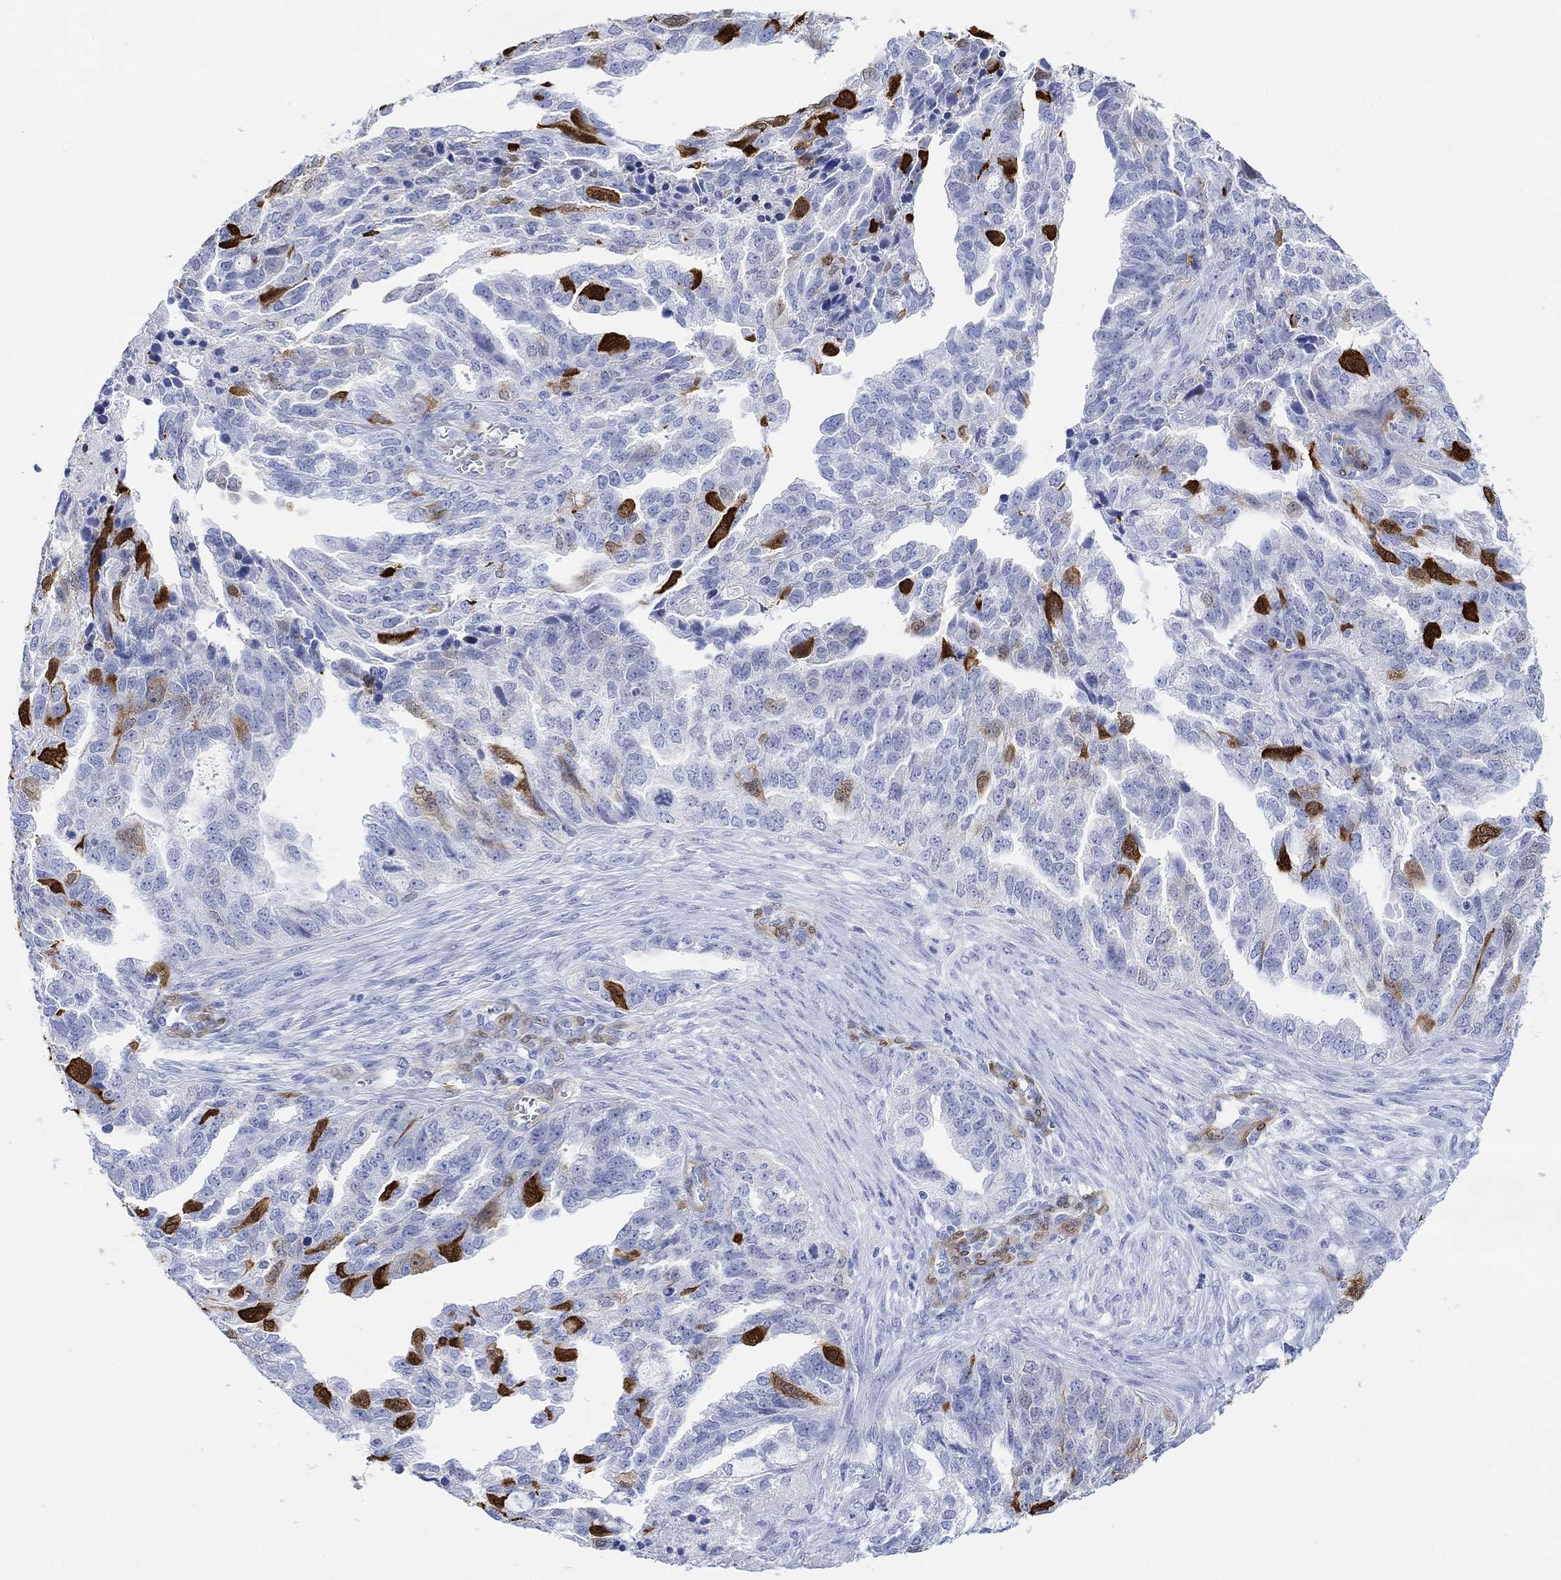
{"staining": {"intensity": "strong", "quantity": "<25%", "location": "cytoplasmic/membranous,nuclear"}, "tissue": "ovarian cancer", "cell_type": "Tumor cells", "image_type": "cancer", "snomed": [{"axis": "morphology", "description": "Cystadenocarcinoma, serous, NOS"}, {"axis": "topography", "description": "Ovary"}], "caption": "A medium amount of strong cytoplasmic/membranous and nuclear expression is present in approximately <25% of tumor cells in serous cystadenocarcinoma (ovarian) tissue.", "gene": "TPPP3", "patient": {"sex": "female", "age": 51}}